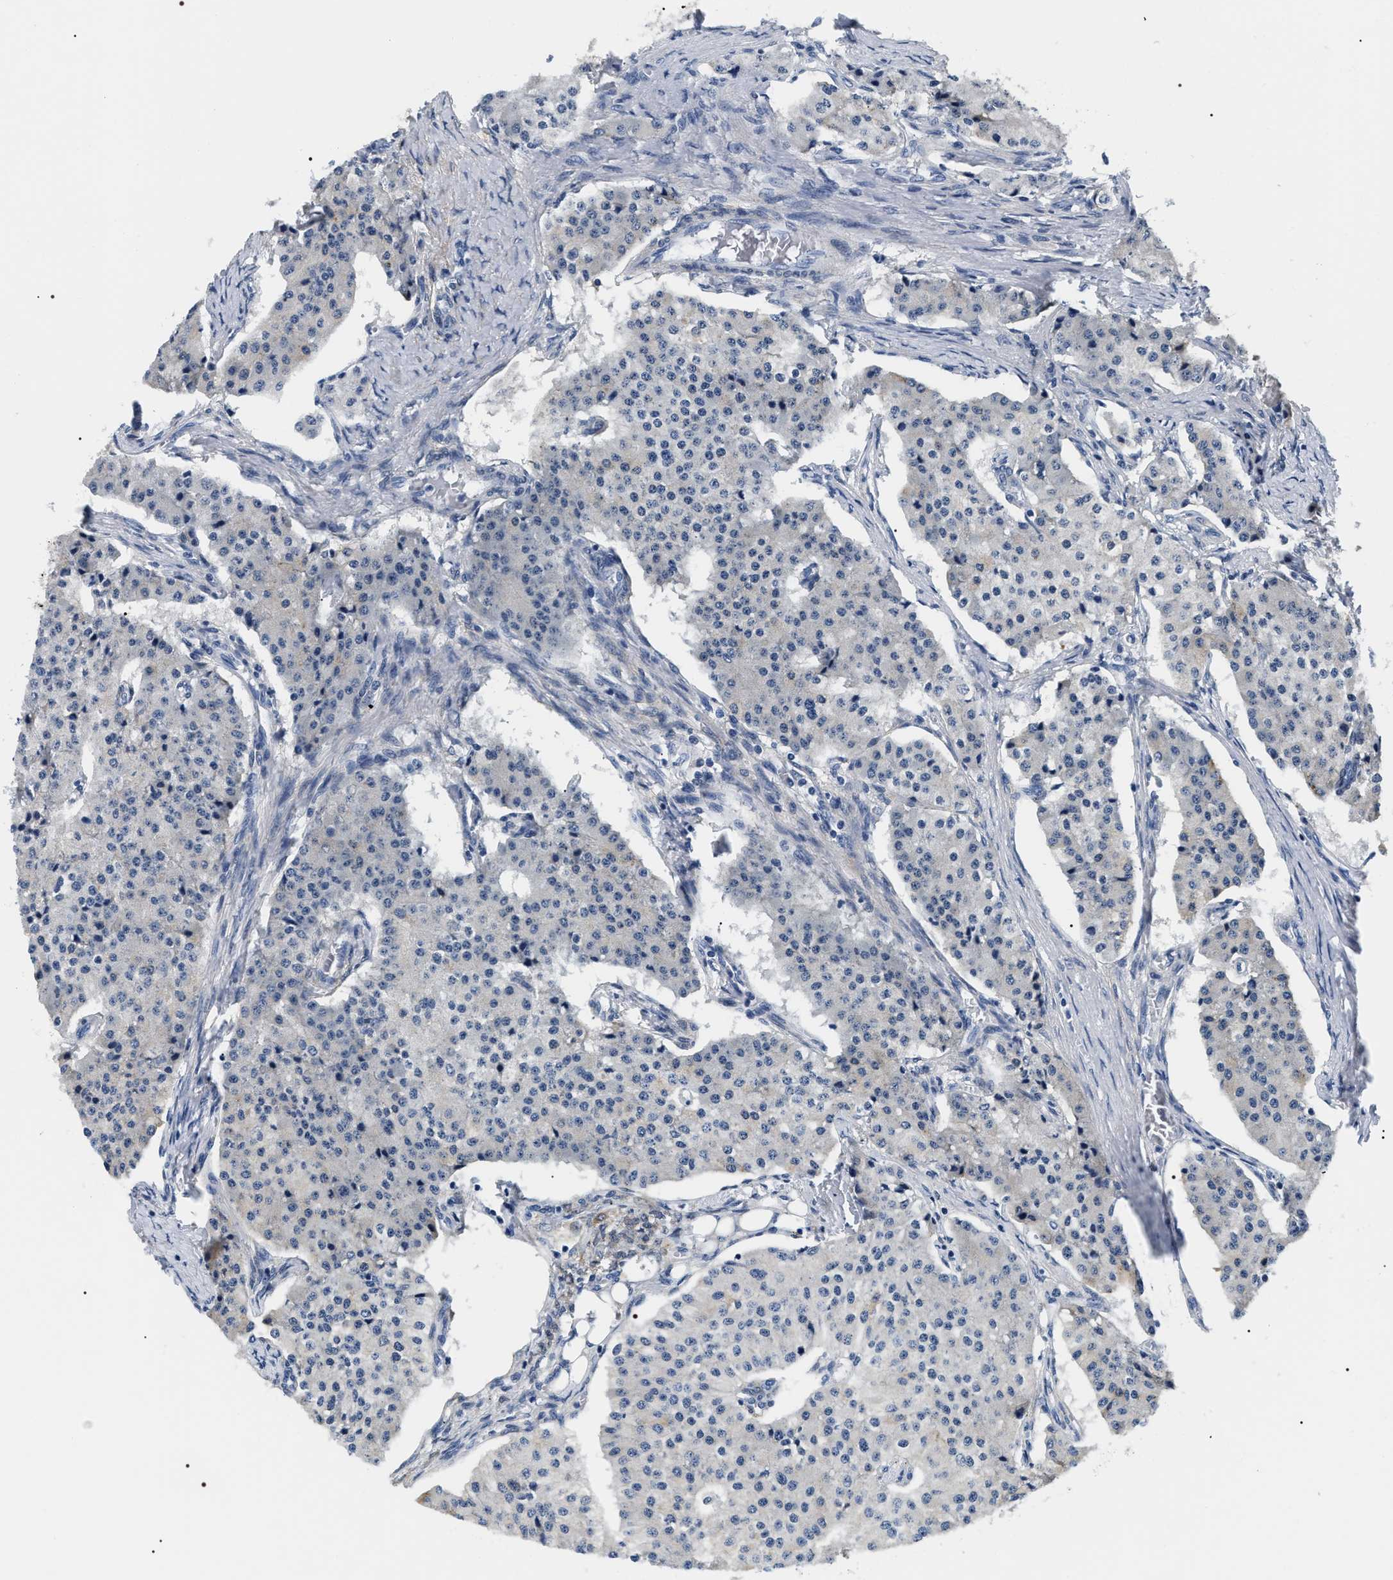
{"staining": {"intensity": "negative", "quantity": "none", "location": "none"}, "tissue": "carcinoid", "cell_type": "Tumor cells", "image_type": "cancer", "snomed": [{"axis": "morphology", "description": "Carcinoid, malignant, NOS"}, {"axis": "topography", "description": "Colon"}], "caption": "The immunohistochemistry micrograph has no significant positivity in tumor cells of carcinoid tissue.", "gene": "BAG2", "patient": {"sex": "female", "age": 52}}